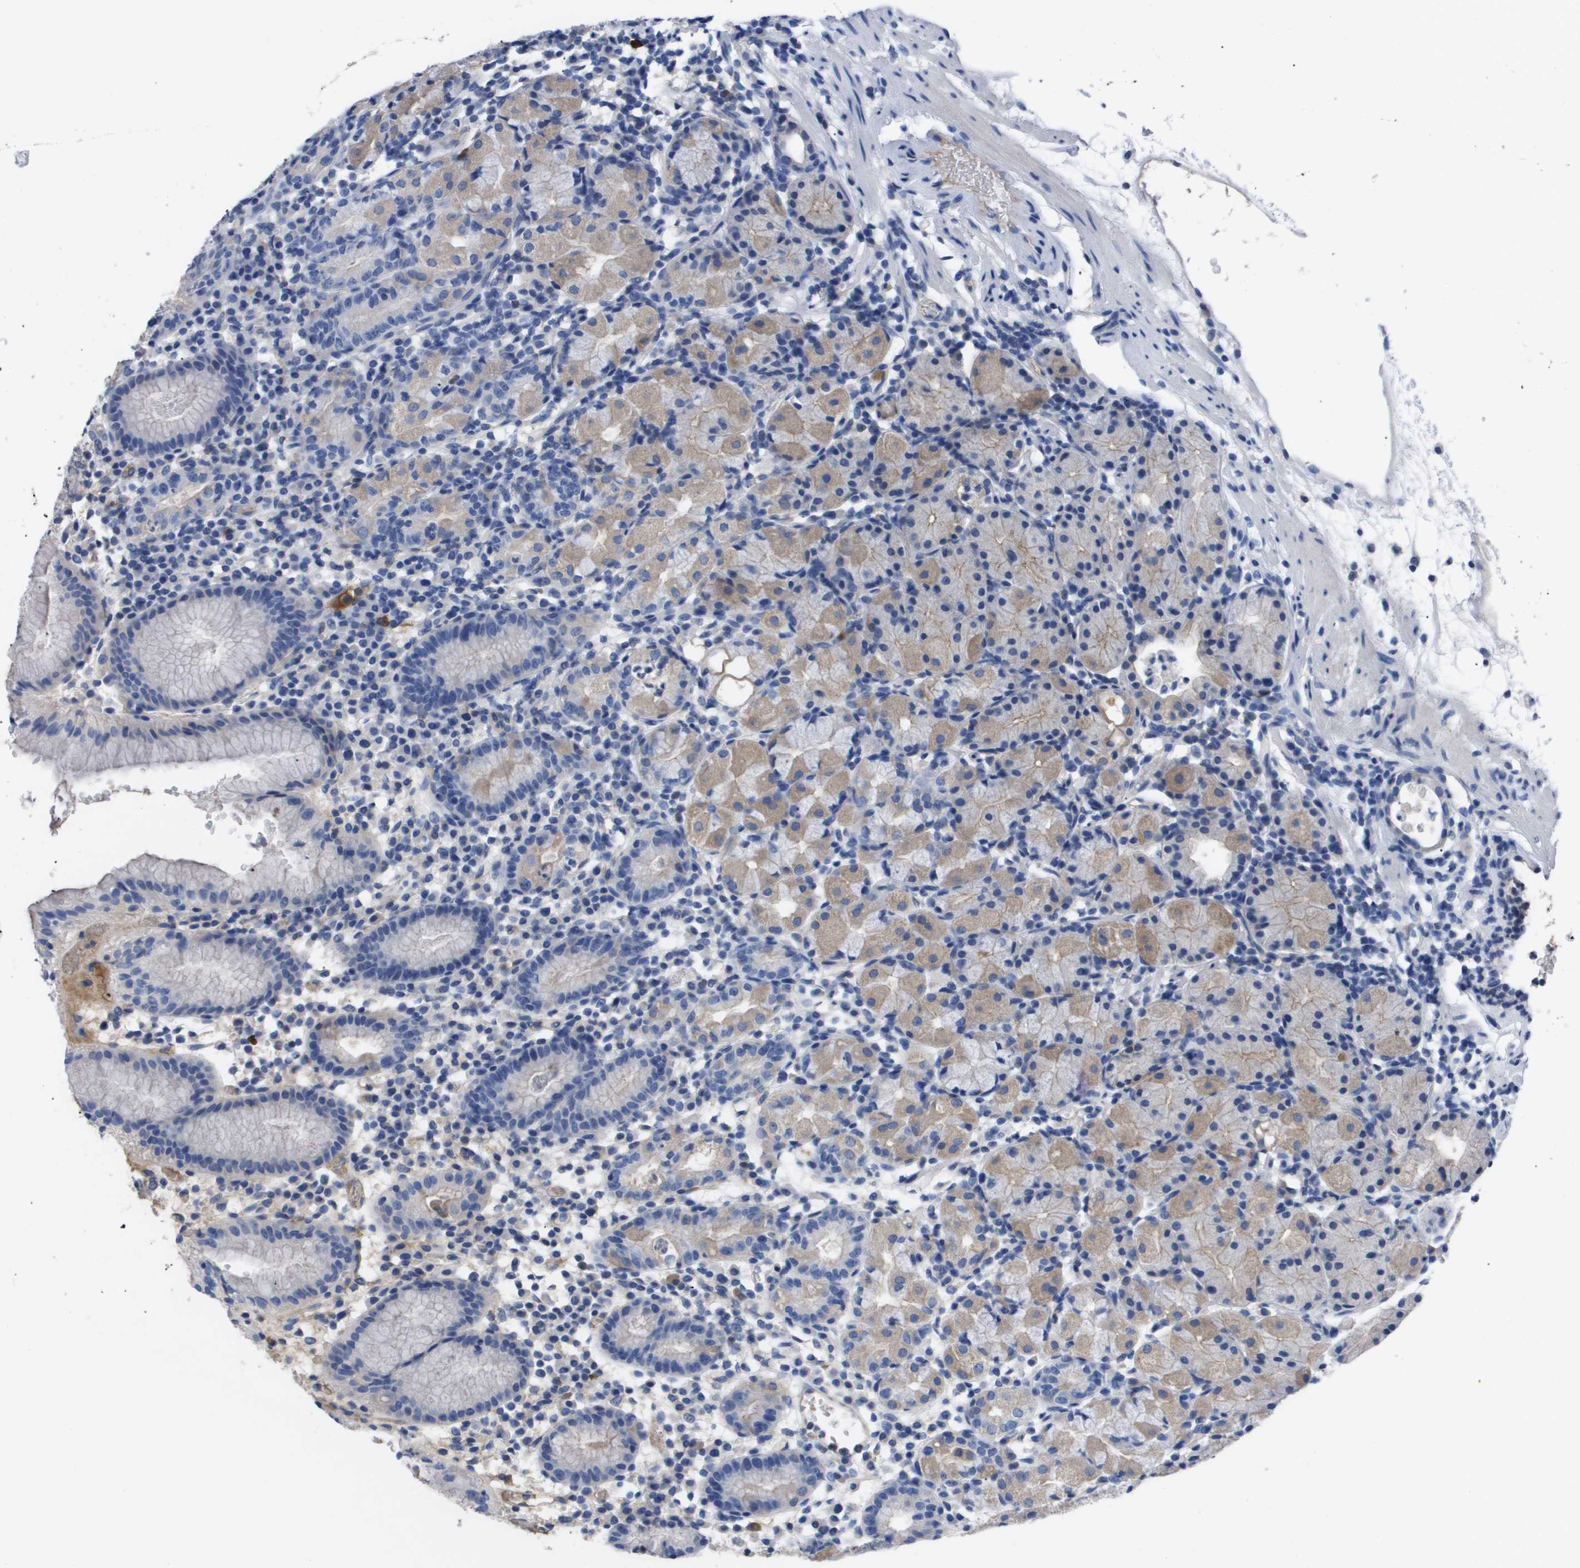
{"staining": {"intensity": "weak", "quantity": "25%-75%", "location": "cytoplasmic/membranous"}, "tissue": "stomach", "cell_type": "Glandular cells", "image_type": "normal", "snomed": [{"axis": "morphology", "description": "Normal tissue, NOS"}, {"axis": "topography", "description": "Stomach"}, {"axis": "topography", "description": "Stomach, lower"}], "caption": "Protein expression analysis of benign stomach demonstrates weak cytoplasmic/membranous positivity in approximately 25%-75% of glandular cells.", "gene": "SERPINA6", "patient": {"sex": "female", "age": 75}}